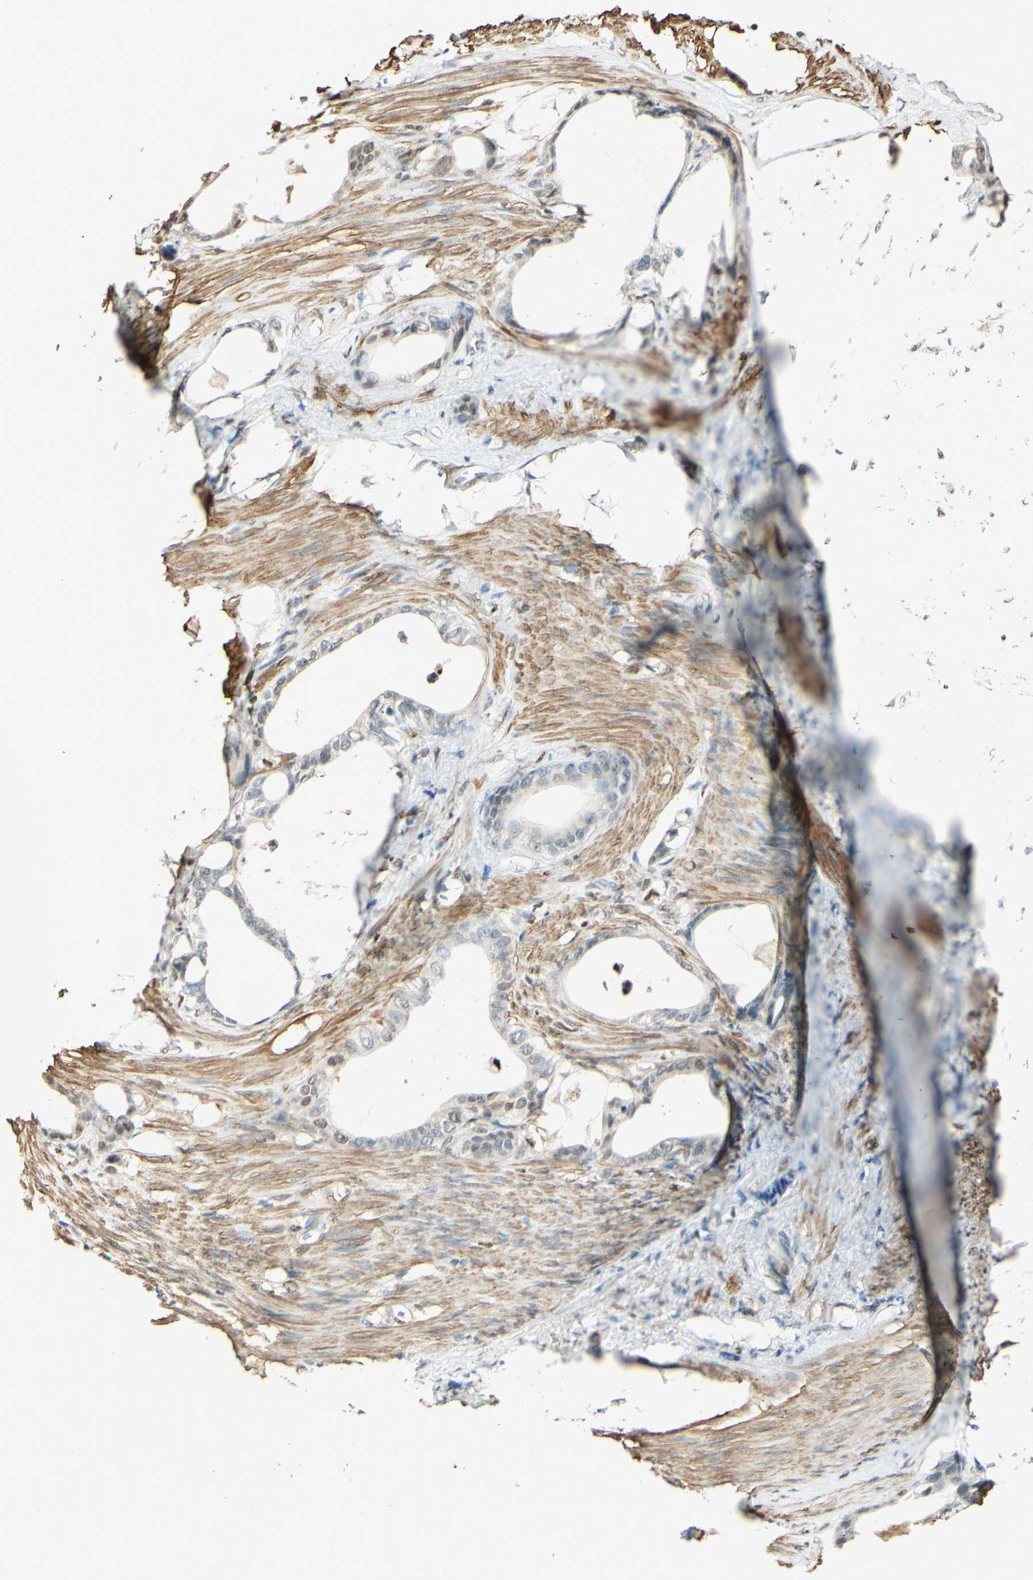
{"staining": {"intensity": "weak", "quantity": "25%-75%", "location": "nuclear"}, "tissue": "stomach cancer", "cell_type": "Tumor cells", "image_type": "cancer", "snomed": [{"axis": "morphology", "description": "Adenocarcinoma, NOS"}, {"axis": "topography", "description": "Stomach"}], "caption": "This is an image of IHC staining of stomach cancer (adenocarcinoma), which shows weak staining in the nuclear of tumor cells.", "gene": "MAP3K4", "patient": {"sex": "female", "age": 75}}